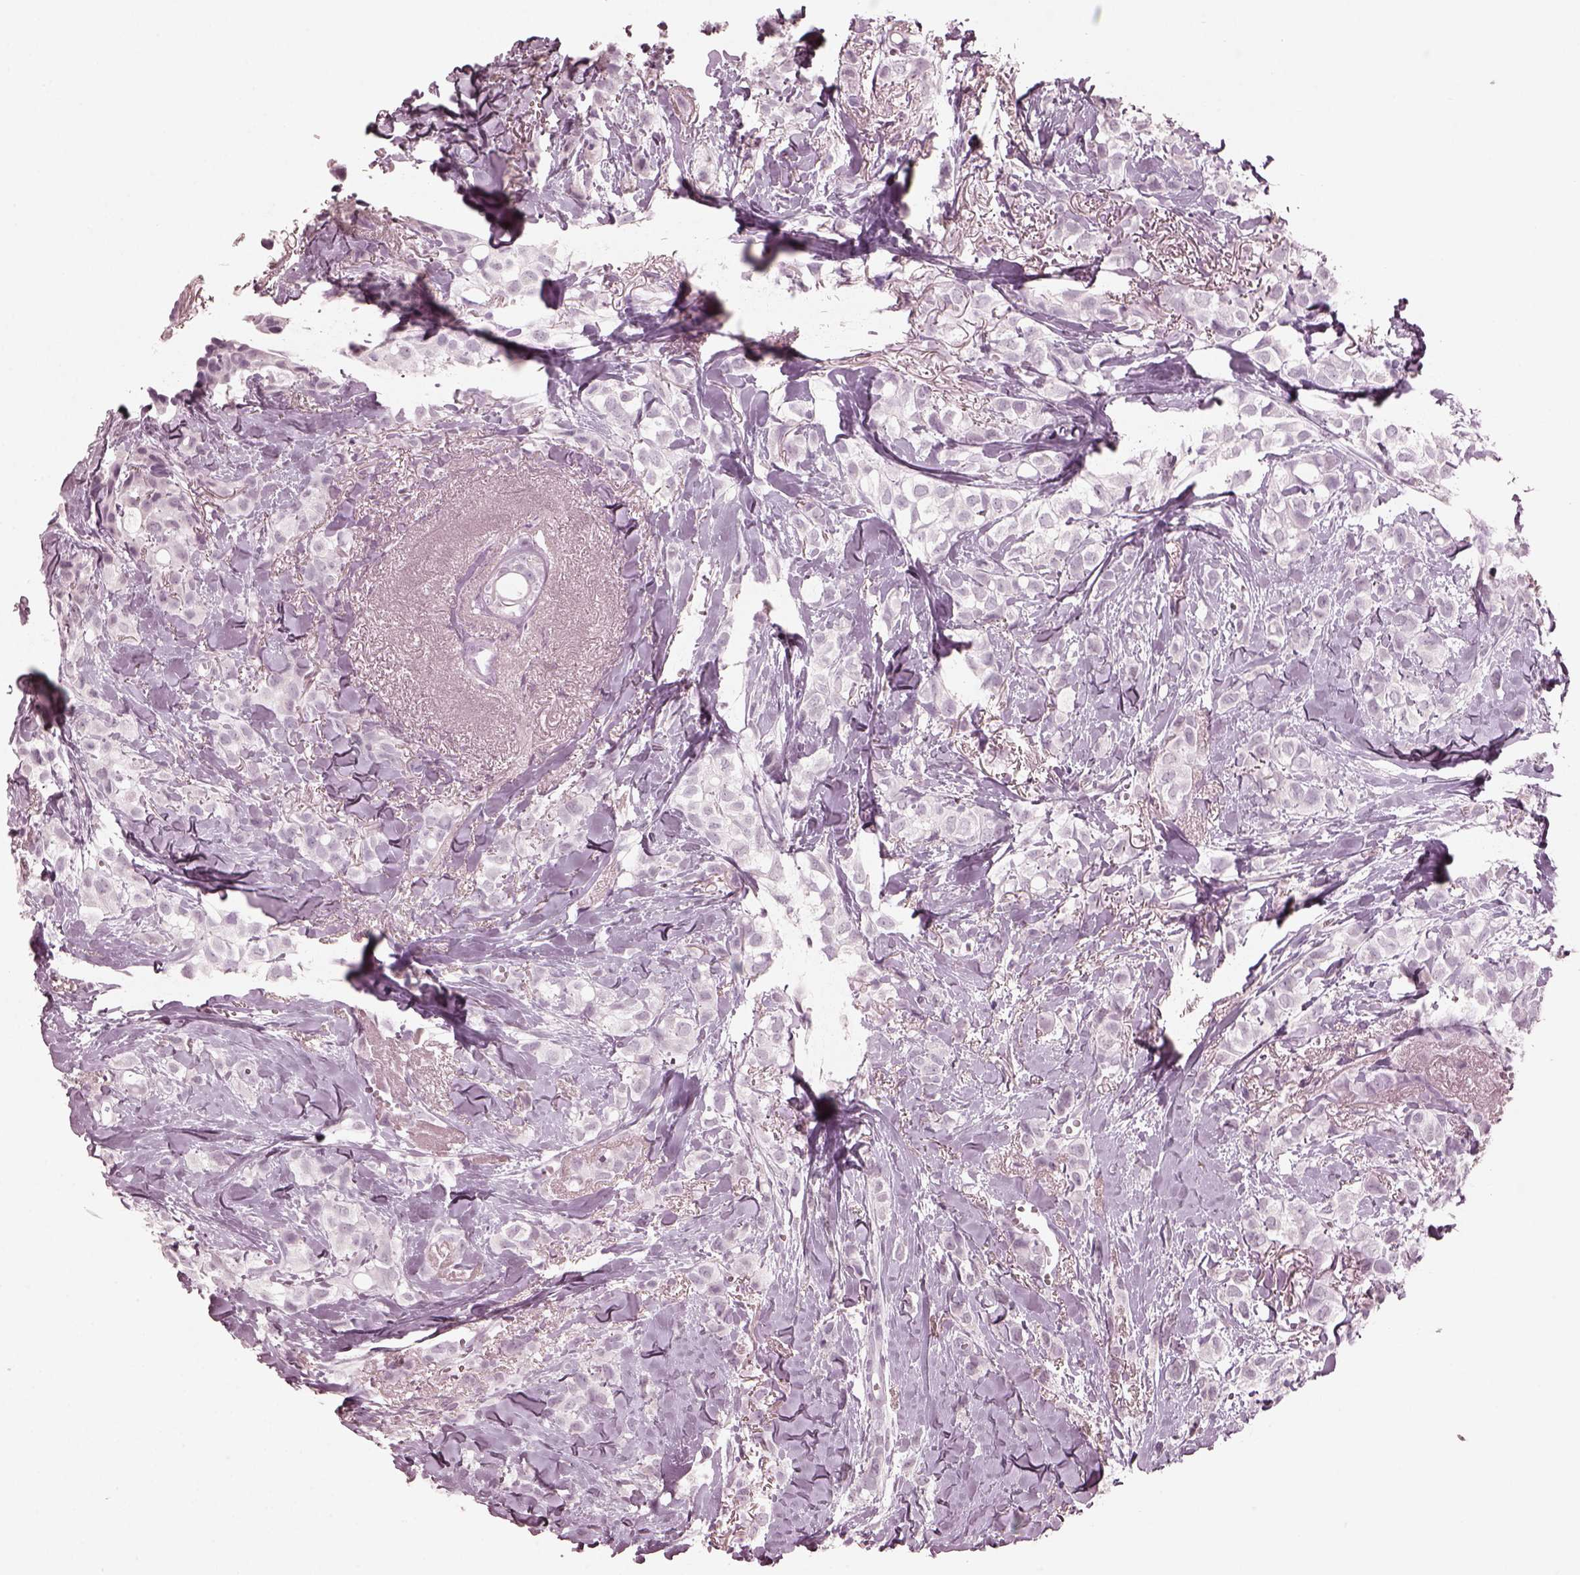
{"staining": {"intensity": "negative", "quantity": "none", "location": "none"}, "tissue": "breast cancer", "cell_type": "Tumor cells", "image_type": "cancer", "snomed": [{"axis": "morphology", "description": "Duct carcinoma"}, {"axis": "topography", "description": "Breast"}], "caption": "Immunohistochemical staining of breast infiltrating ductal carcinoma reveals no significant positivity in tumor cells.", "gene": "C2orf81", "patient": {"sex": "female", "age": 85}}